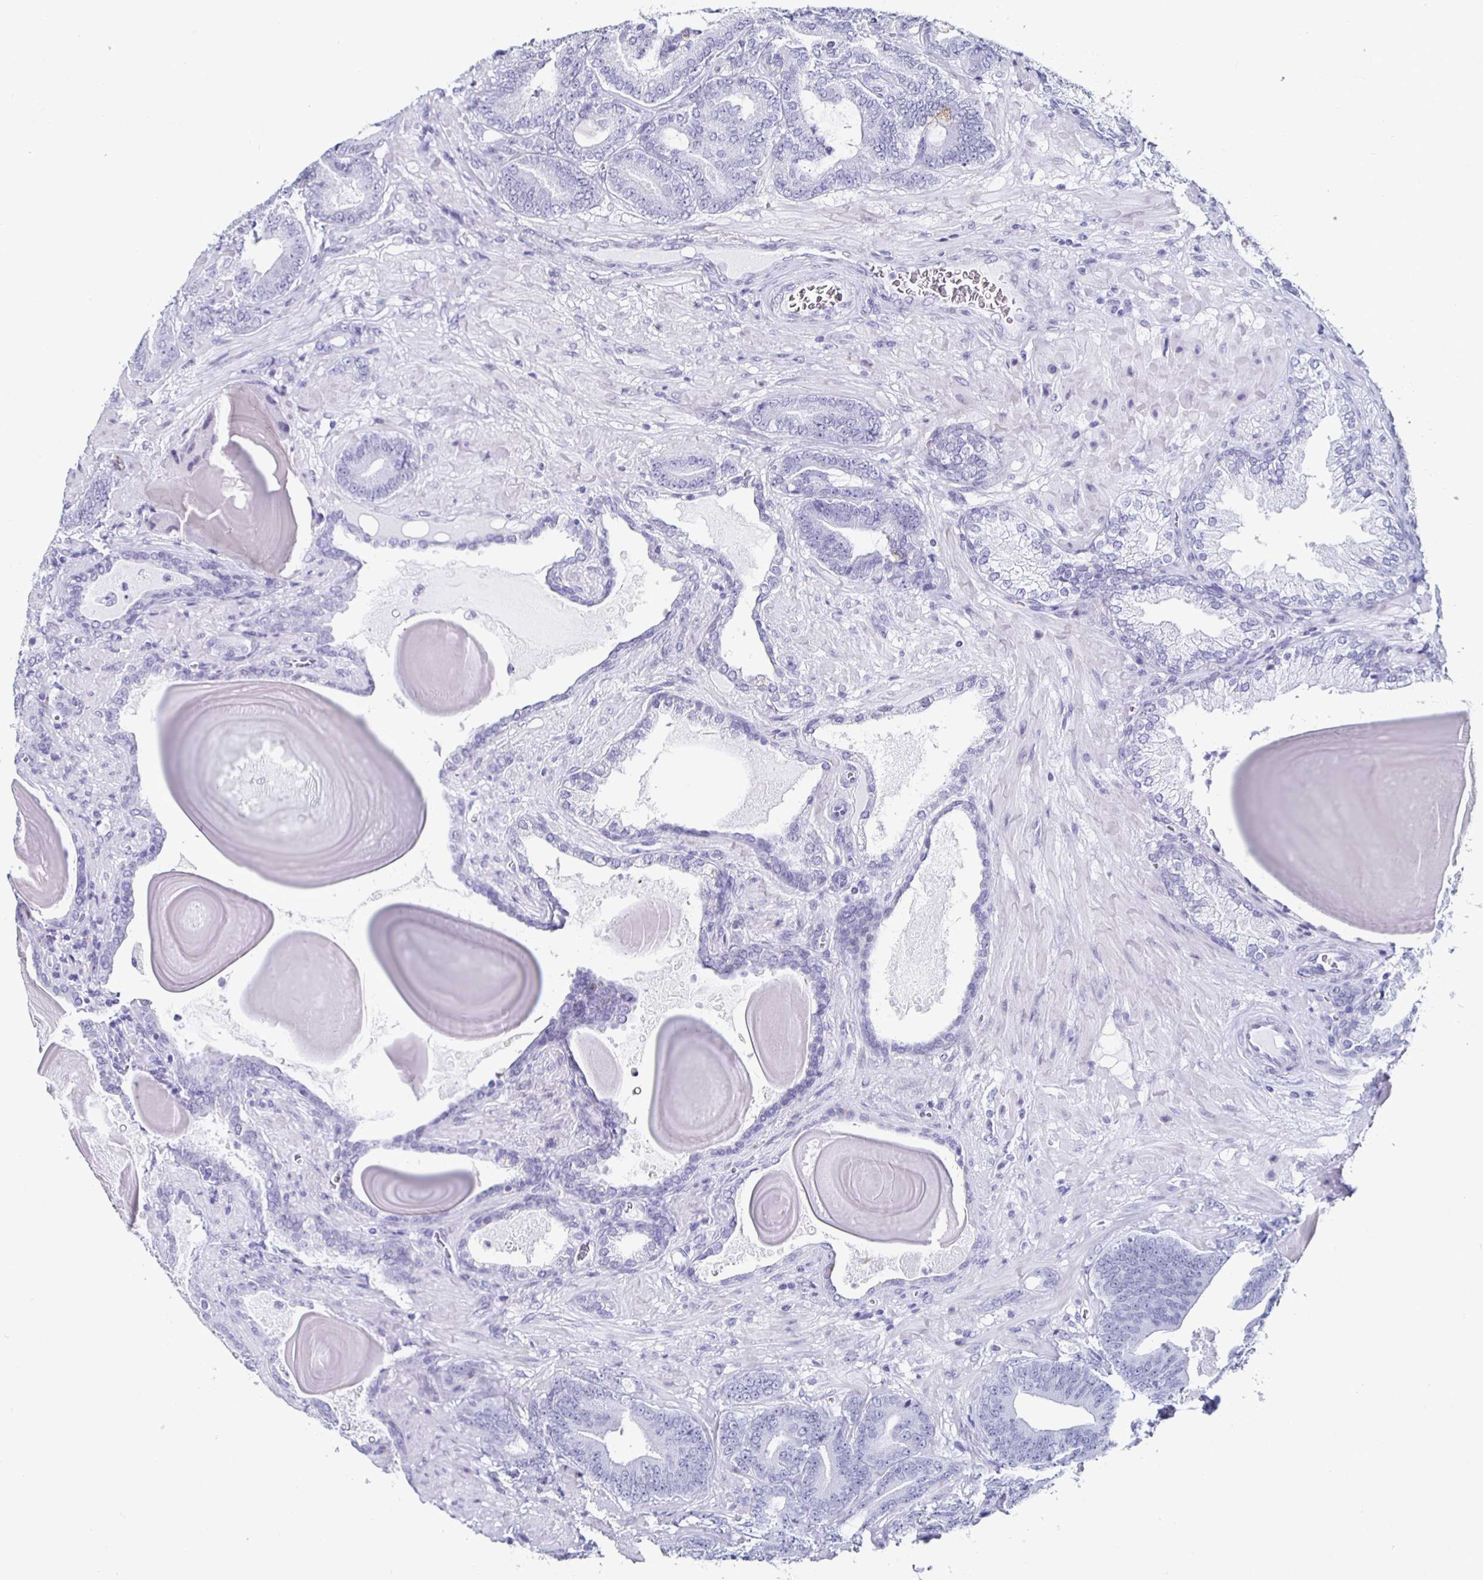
{"staining": {"intensity": "negative", "quantity": "none", "location": "none"}, "tissue": "prostate cancer", "cell_type": "Tumor cells", "image_type": "cancer", "snomed": [{"axis": "morphology", "description": "Adenocarcinoma, High grade"}, {"axis": "topography", "description": "Prostate"}], "caption": "The immunohistochemistry photomicrograph has no significant expression in tumor cells of adenocarcinoma (high-grade) (prostate) tissue. The staining is performed using DAB brown chromogen with nuclei counter-stained in using hematoxylin.", "gene": "KRT4", "patient": {"sex": "male", "age": 62}}